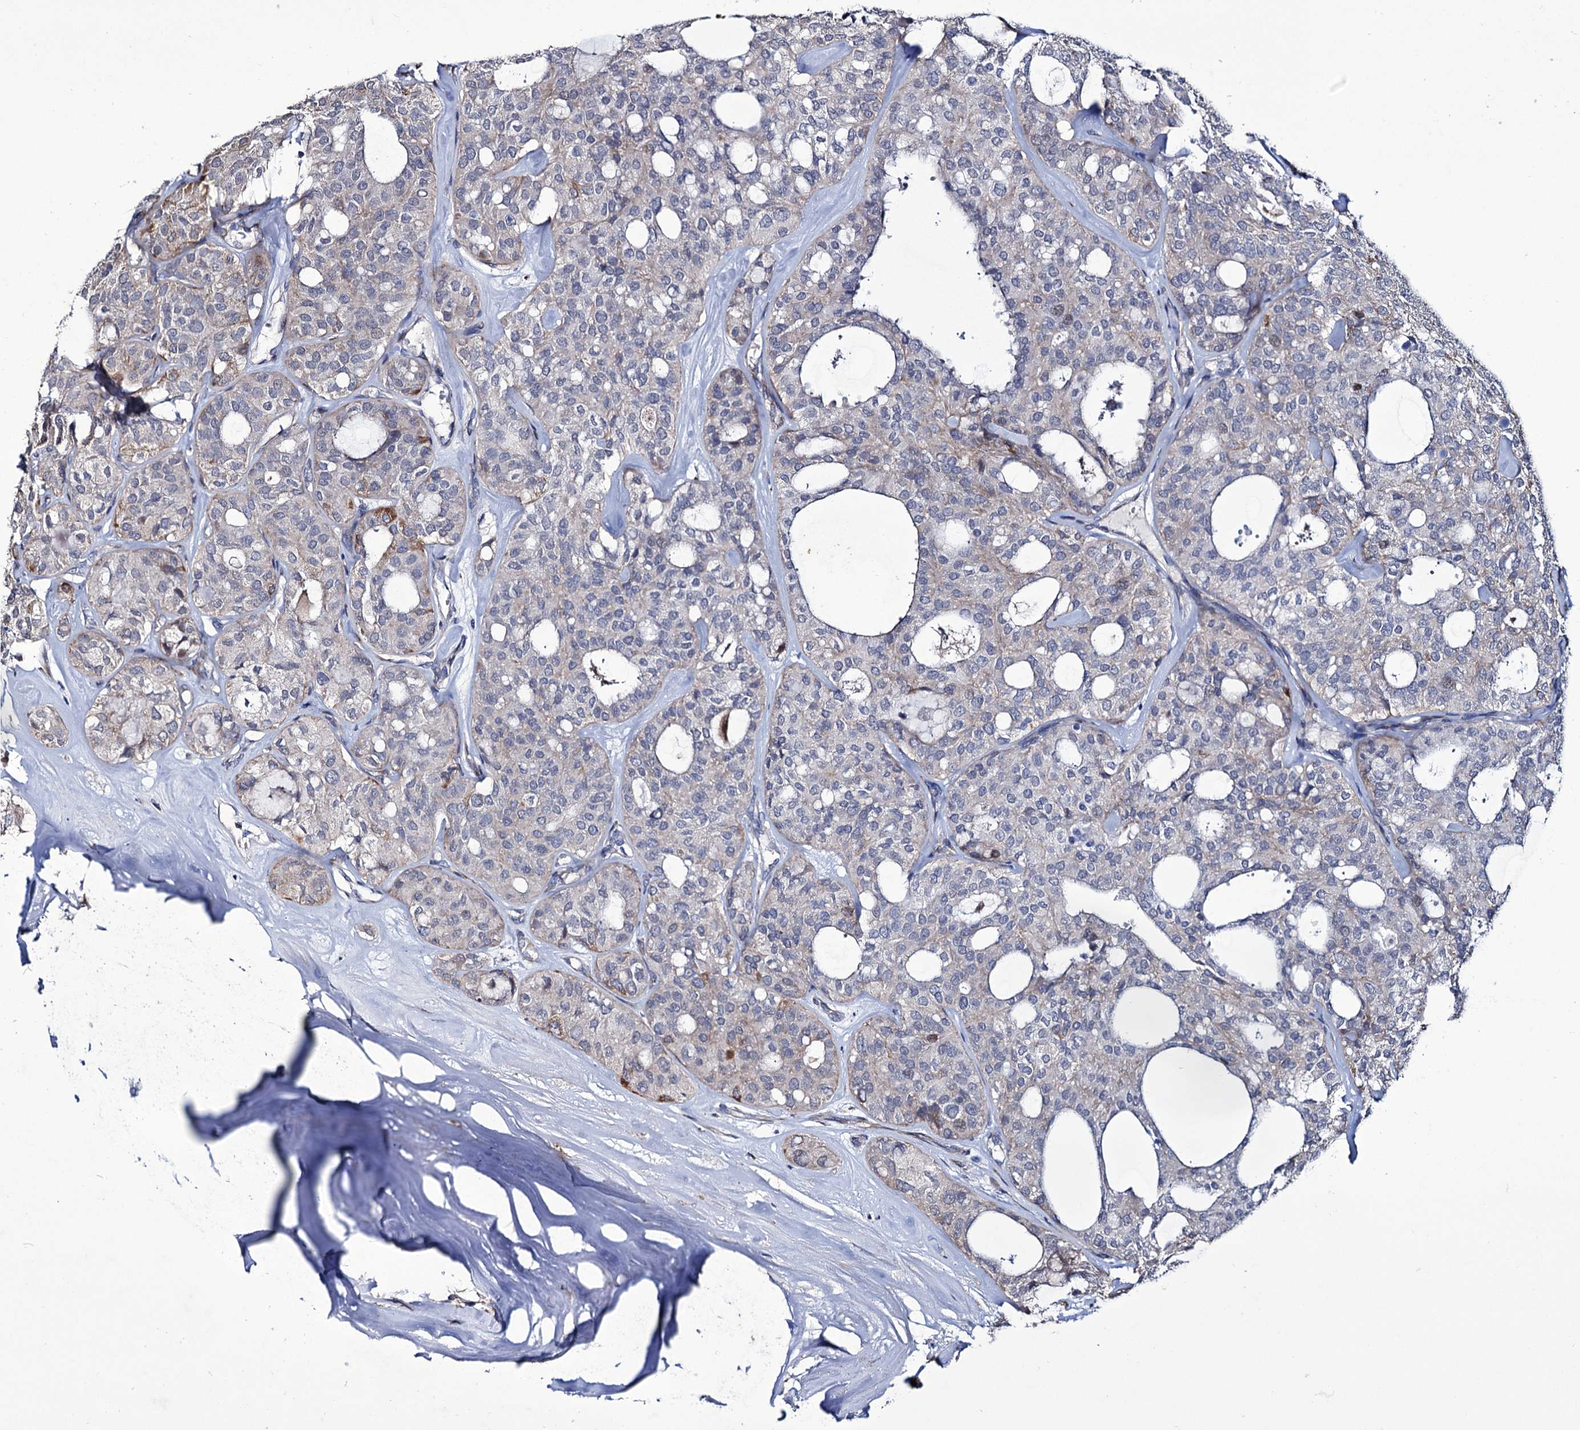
{"staining": {"intensity": "weak", "quantity": "<25%", "location": "cytoplasmic/membranous"}, "tissue": "thyroid cancer", "cell_type": "Tumor cells", "image_type": "cancer", "snomed": [{"axis": "morphology", "description": "Follicular adenoma carcinoma, NOS"}, {"axis": "topography", "description": "Thyroid gland"}], "caption": "High magnification brightfield microscopy of follicular adenoma carcinoma (thyroid) stained with DAB (brown) and counterstained with hematoxylin (blue): tumor cells show no significant positivity.", "gene": "TUBGCP5", "patient": {"sex": "male", "age": 75}}